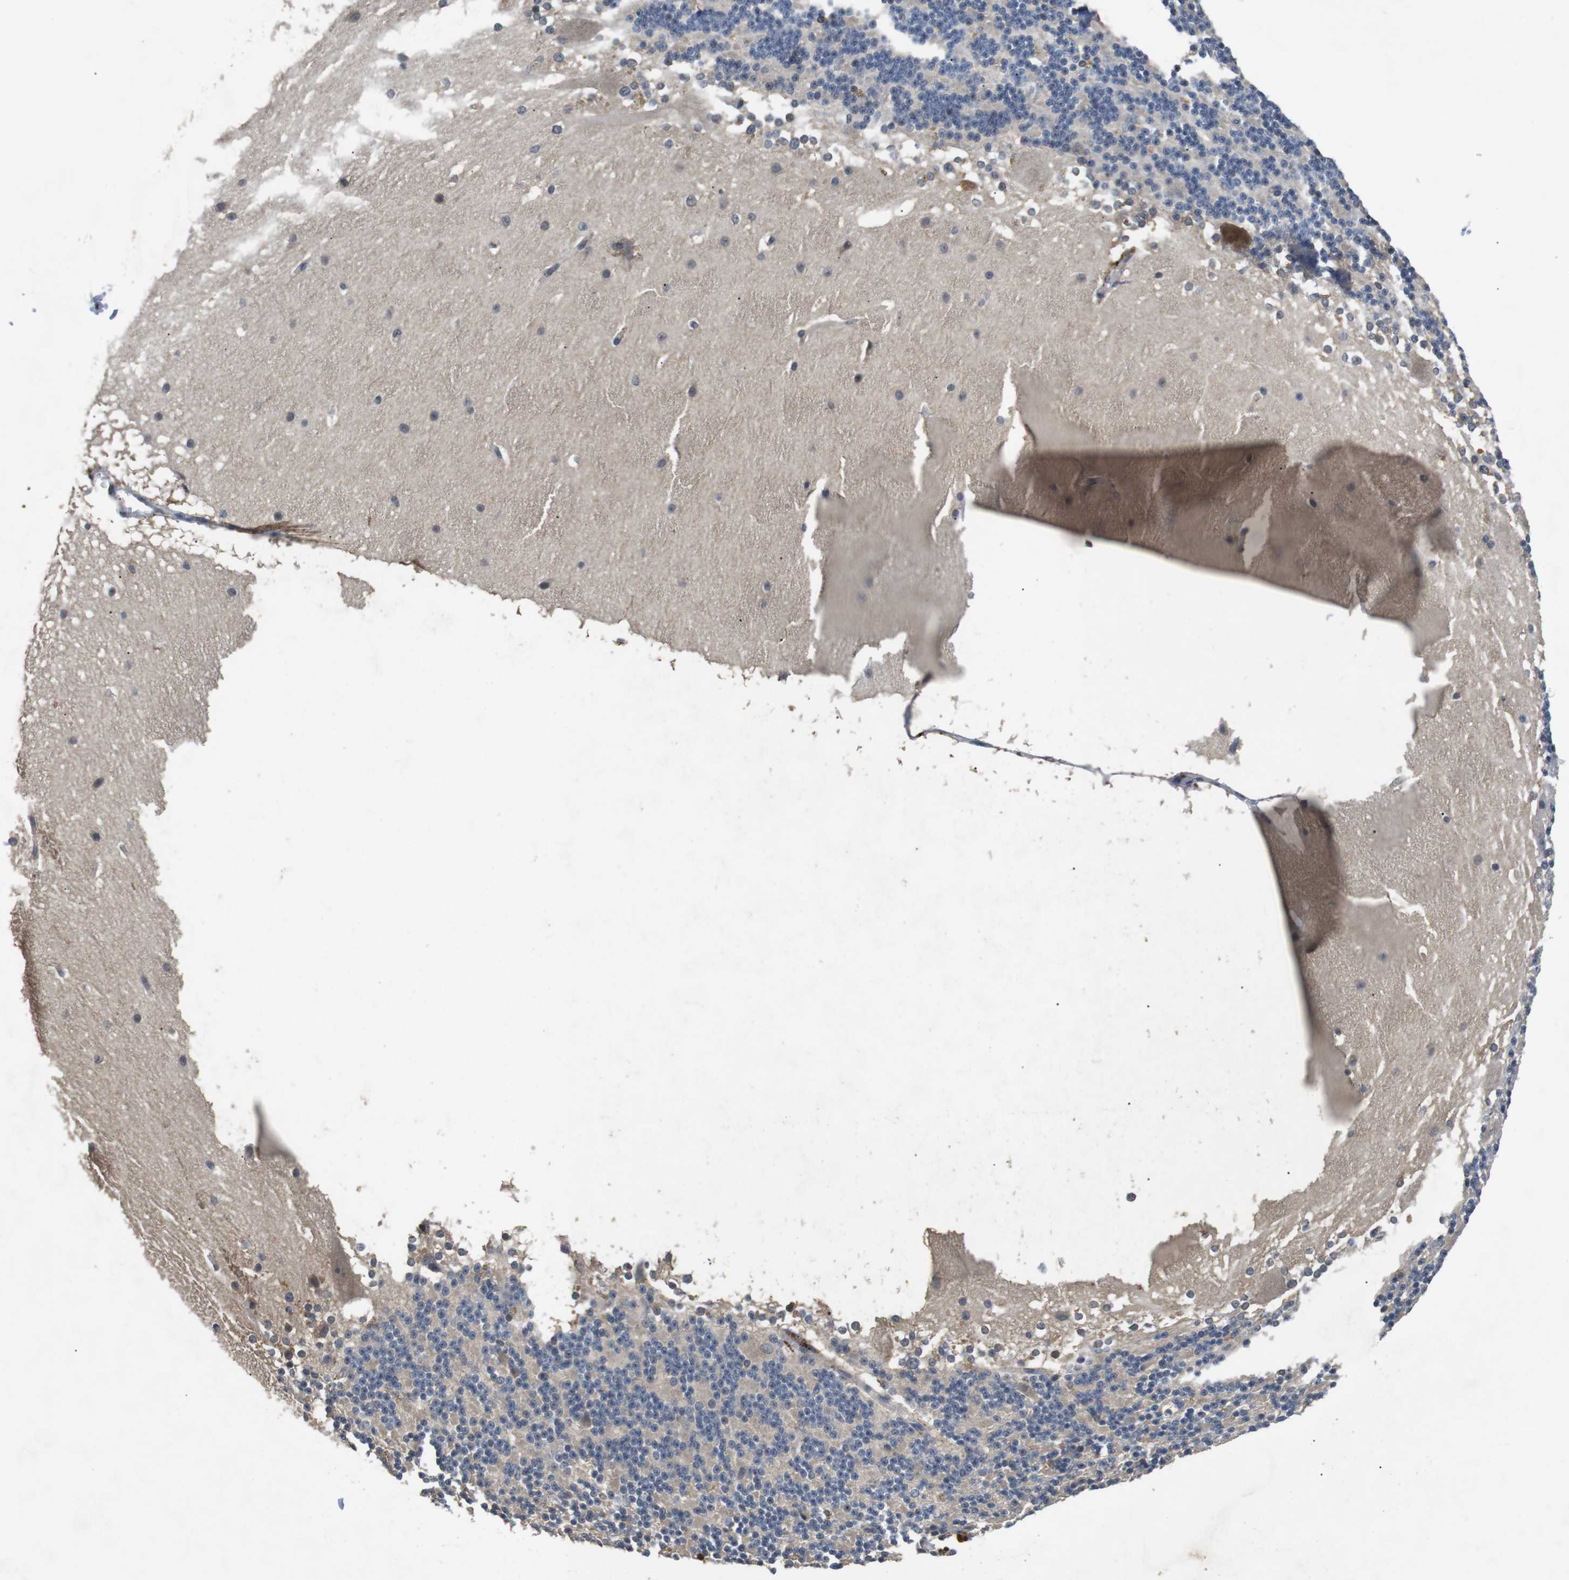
{"staining": {"intensity": "negative", "quantity": "none", "location": "none"}, "tissue": "cerebellum", "cell_type": "Cells in granular layer", "image_type": "normal", "snomed": [{"axis": "morphology", "description": "Normal tissue, NOS"}, {"axis": "topography", "description": "Cerebellum"}], "caption": "Immunohistochemistry of normal cerebellum reveals no positivity in cells in granular layer. The staining was performed using DAB (3,3'-diaminobenzidine) to visualize the protein expression in brown, while the nuclei were stained in blue with hematoxylin (Magnification: 20x).", "gene": "ADGRL3", "patient": {"sex": "female", "age": 19}}